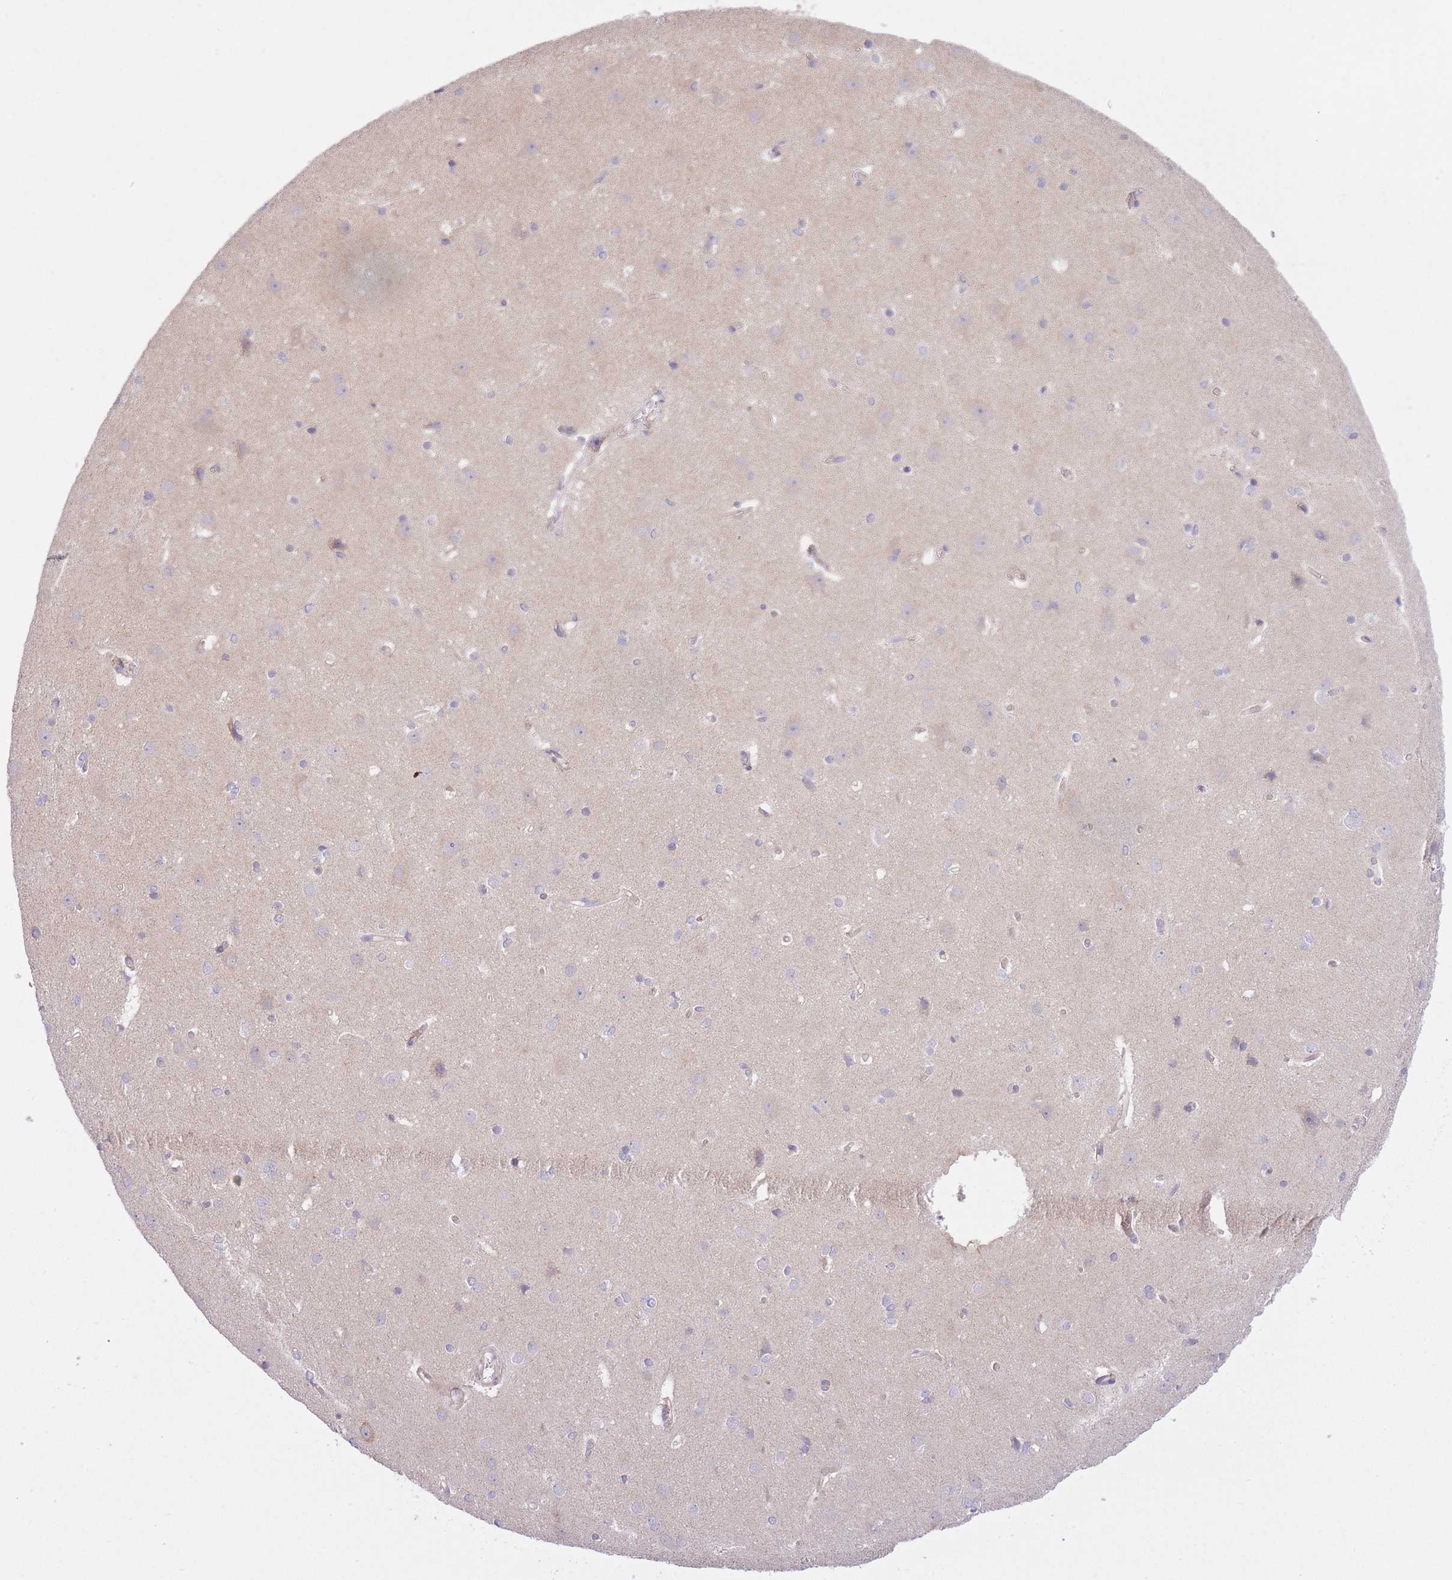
{"staining": {"intensity": "weak", "quantity": "25%-75%", "location": "cytoplasmic/membranous"}, "tissue": "cerebral cortex", "cell_type": "Endothelial cells", "image_type": "normal", "snomed": [{"axis": "morphology", "description": "Normal tissue, NOS"}, {"axis": "topography", "description": "Cerebral cortex"}], "caption": "Unremarkable cerebral cortex reveals weak cytoplasmic/membranous staining in about 25%-75% of endothelial cells.", "gene": "REV1", "patient": {"sex": "male", "age": 37}}